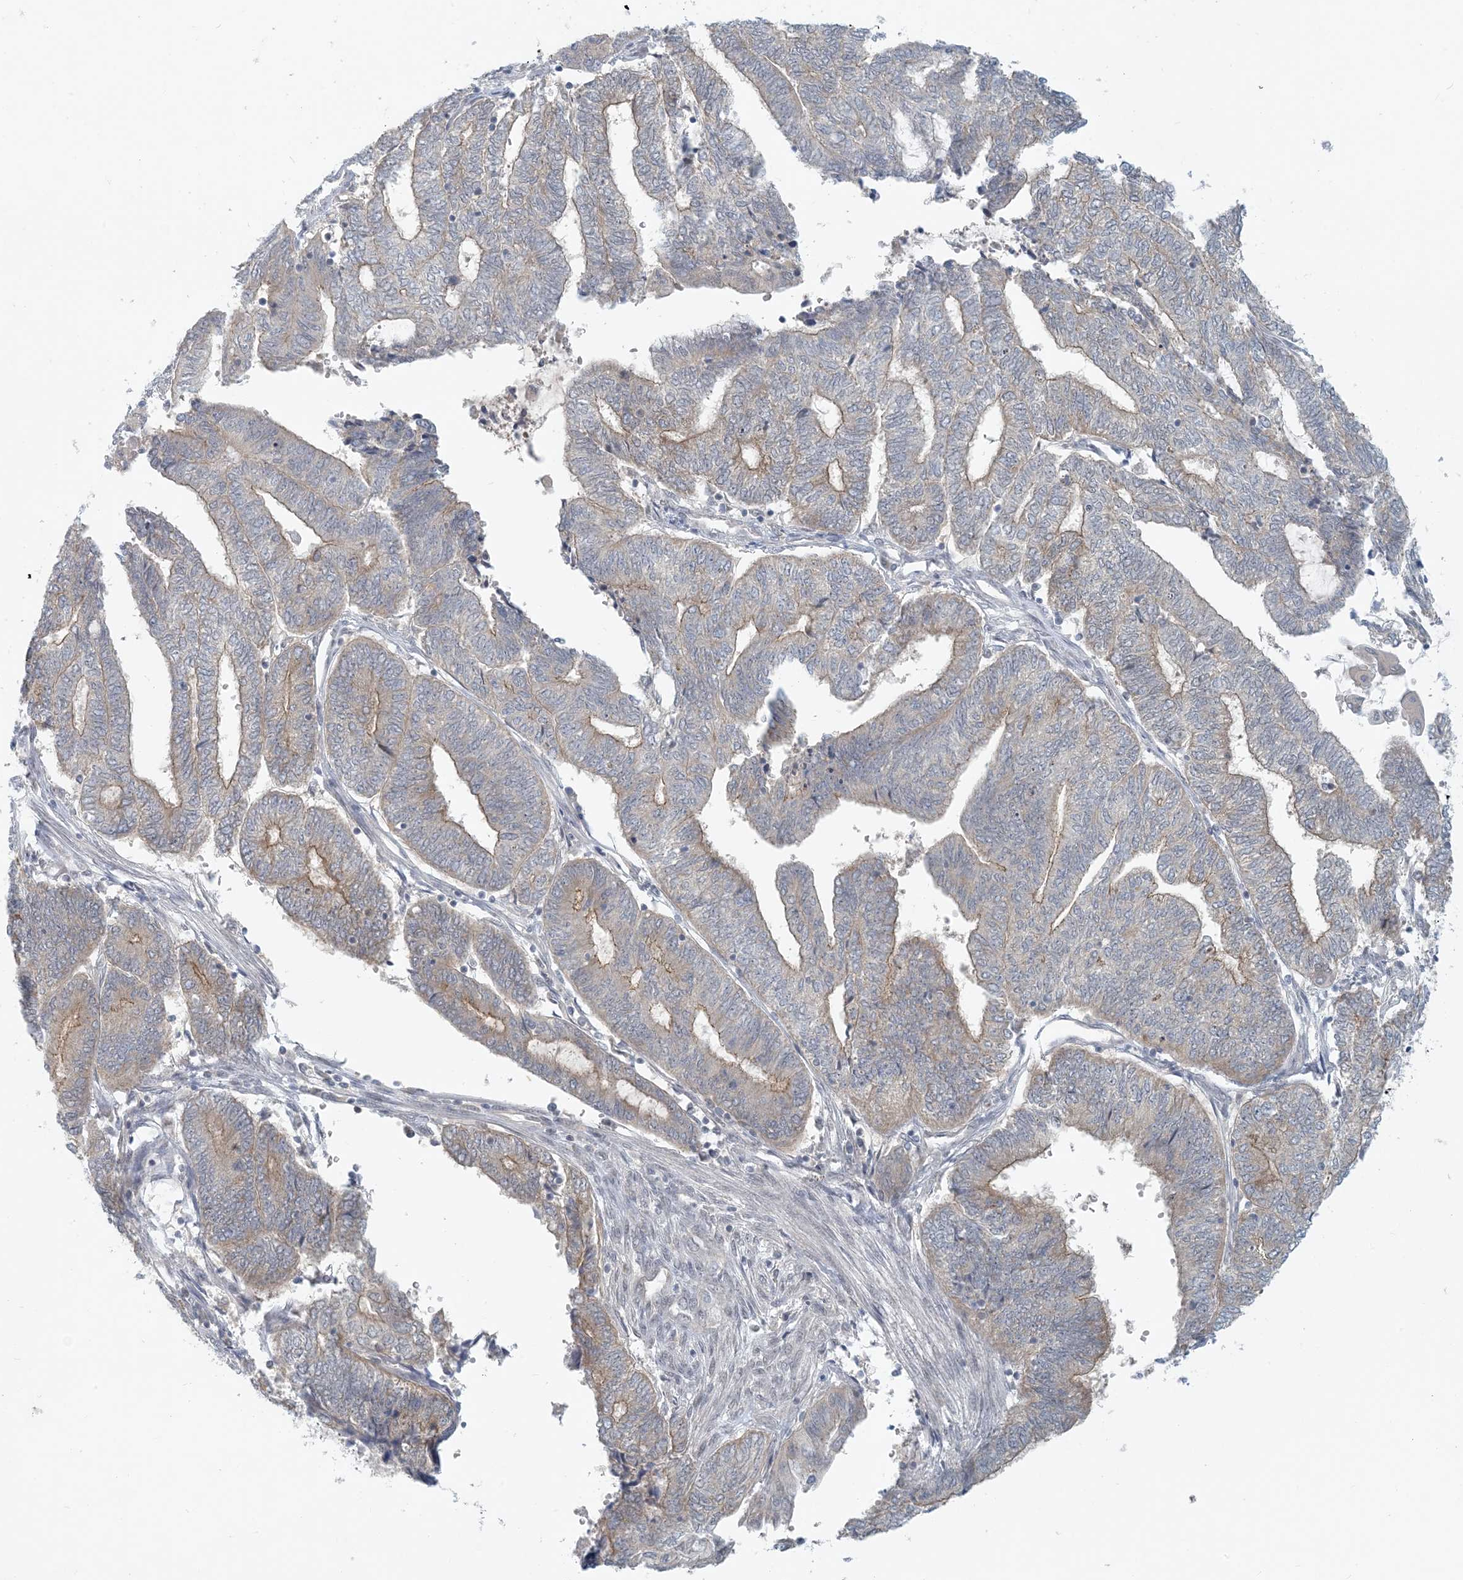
{"staining": {"intensity": "moderate", "quantity": "<25%", "location": "cytoplasmic/membranous"}, "tissue": "endometrial cancer", "cell_type": "Tumor cells", "image_type": "cancer", "snomed": [{"axis": "morphology", "description": "Adenocarcinoma, NOS"}, {"axis": "topography", "description": "Uterus"}, {"axis": "topography", "description": "Endometrium"}], "caption": "There is low levels of moderate cytoplasmic/membranous staining in tumor cells of endometrial adenocarcinoma, as demonstrated by immunohistochemical staining (brown color).", "gene": "OBI1", "patient": {"sex": "female", "age": 70}}